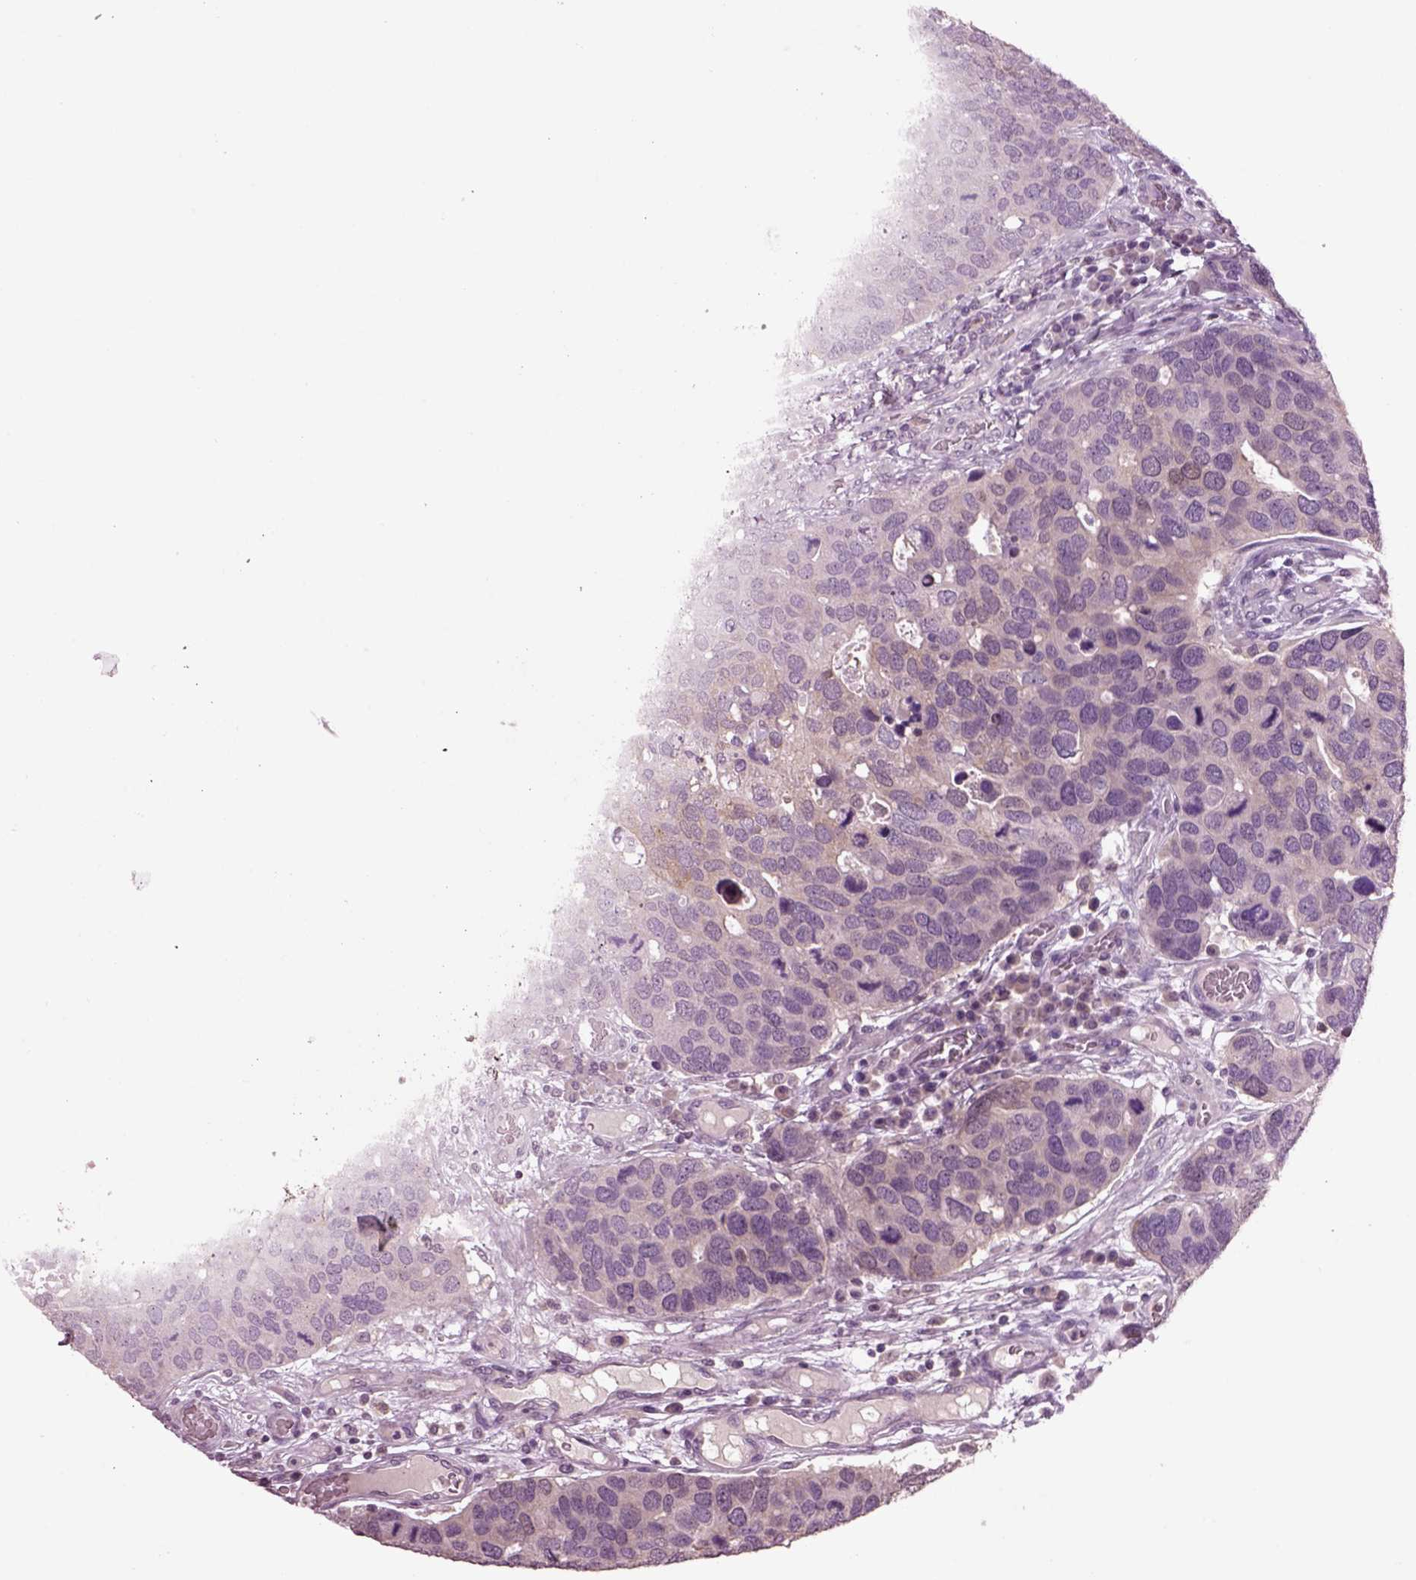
{"staining": {"intensity": "weak", "quantity": "<25%", "location": "cytoplasmic/membranous"}, "tissue": "breast cancer", "cell_type": "Tumor cells", "image_type": "cancer", "snomed": [{"axis": "morphology", "description": "Duct carcinoma"}, {"axis": "topography", "description": "Breast"}], "caption": "The photomicrograph exhibits no staining of tumor cells in breast intraductal carcinoma.", "gene": "CLPSL1", "patient": {"sex": "female", "age": 83}}